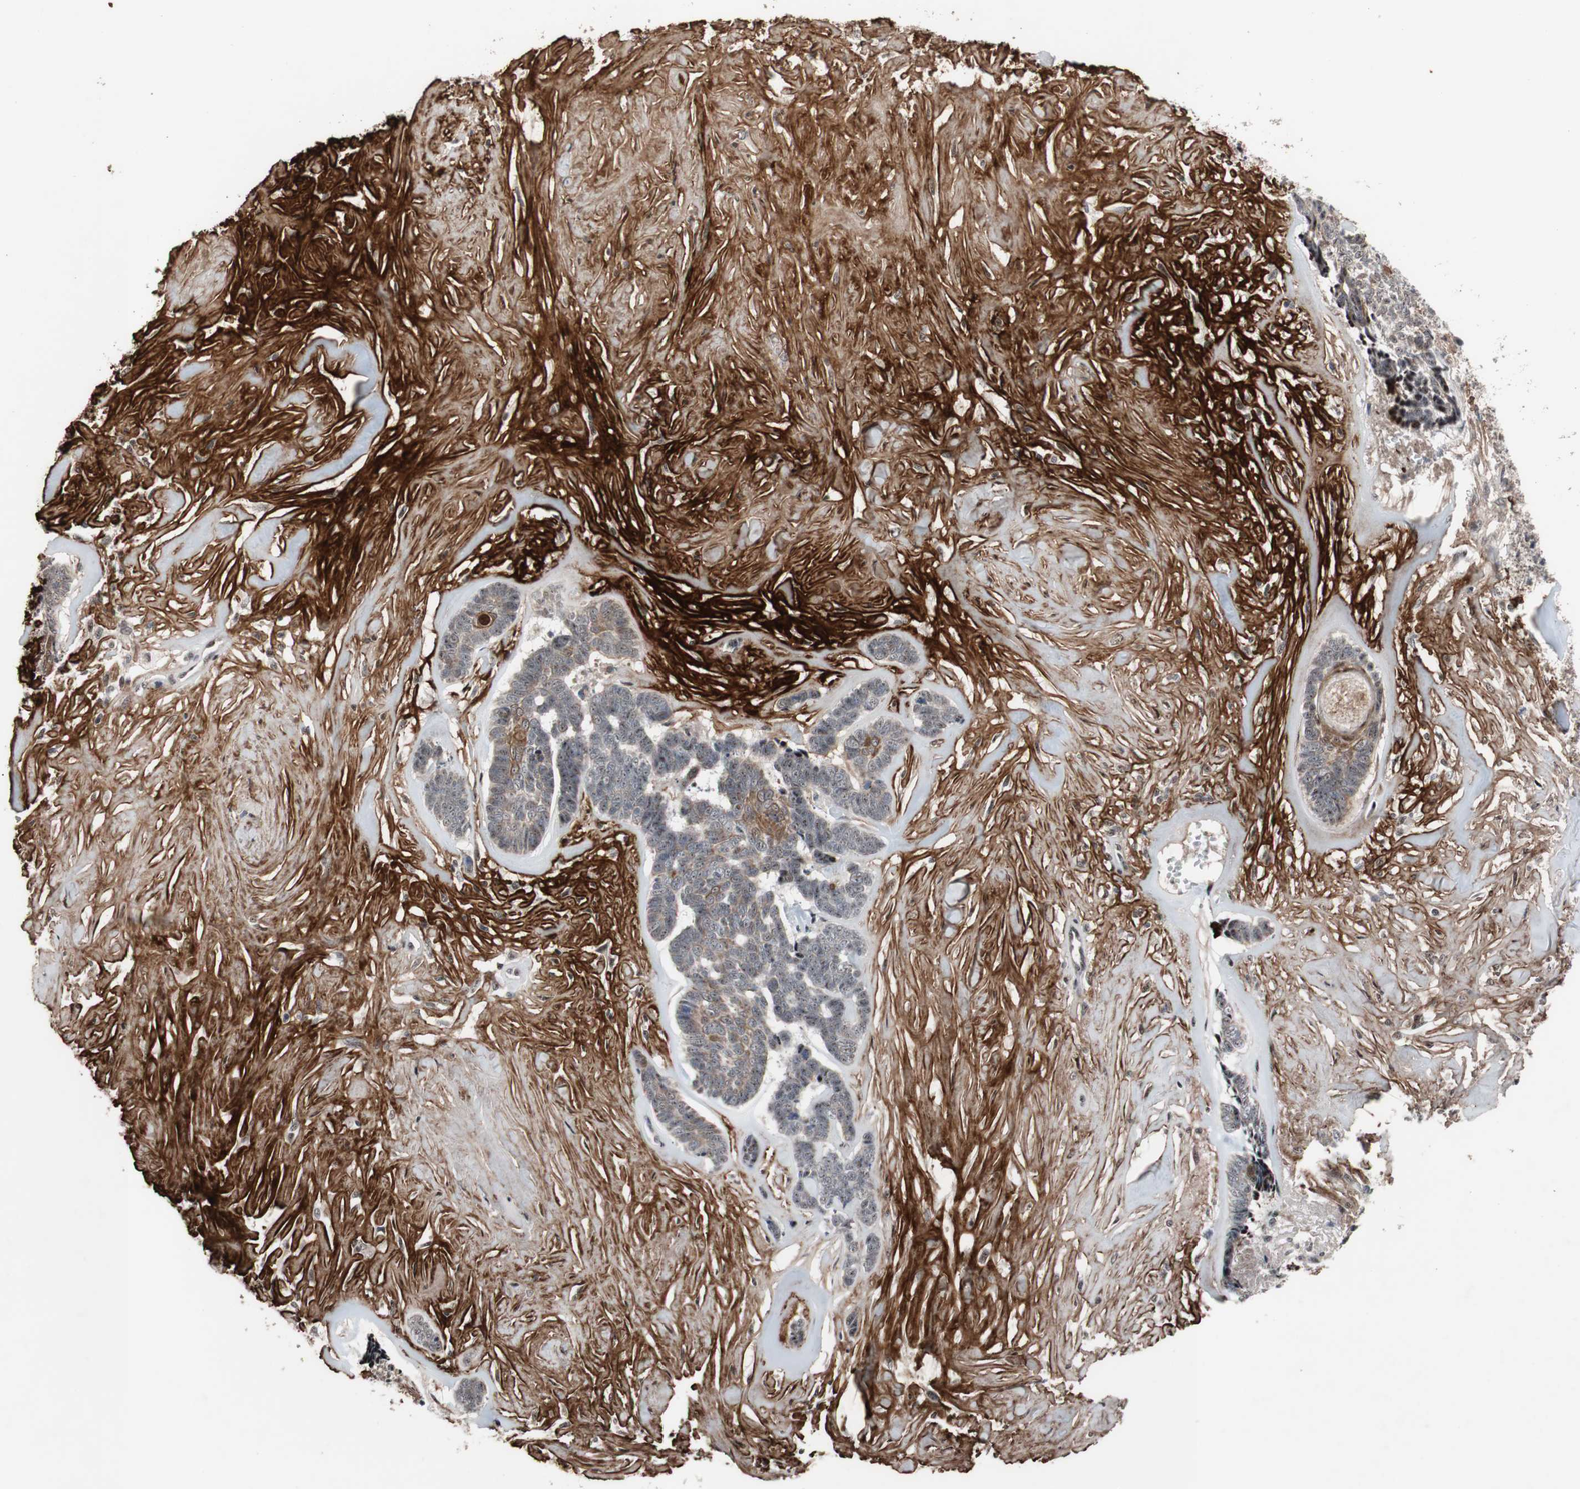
{"staining": {"intensity": "weak", "quantity": "<25%", "location": "nuclear"}, "tissue": "skin cancer", "cell_type": "Tumor cells", "image_type": "cancer", "snomed": [{"axis": "morphology", "description": "Basal cell carcinoma"}, {"axis": "topography", "description": "Skin"}], "caption": "Immunohistochemistry (IHC) image of neoplastic tissue: human basal cell carcinoma (skin) stained with DAB (3,3'-diaminobenzidine) exhibits no significant protein staining in tumor cells.", "gene": "SOX7", "patient": {"sex": "male", "age": 84}}